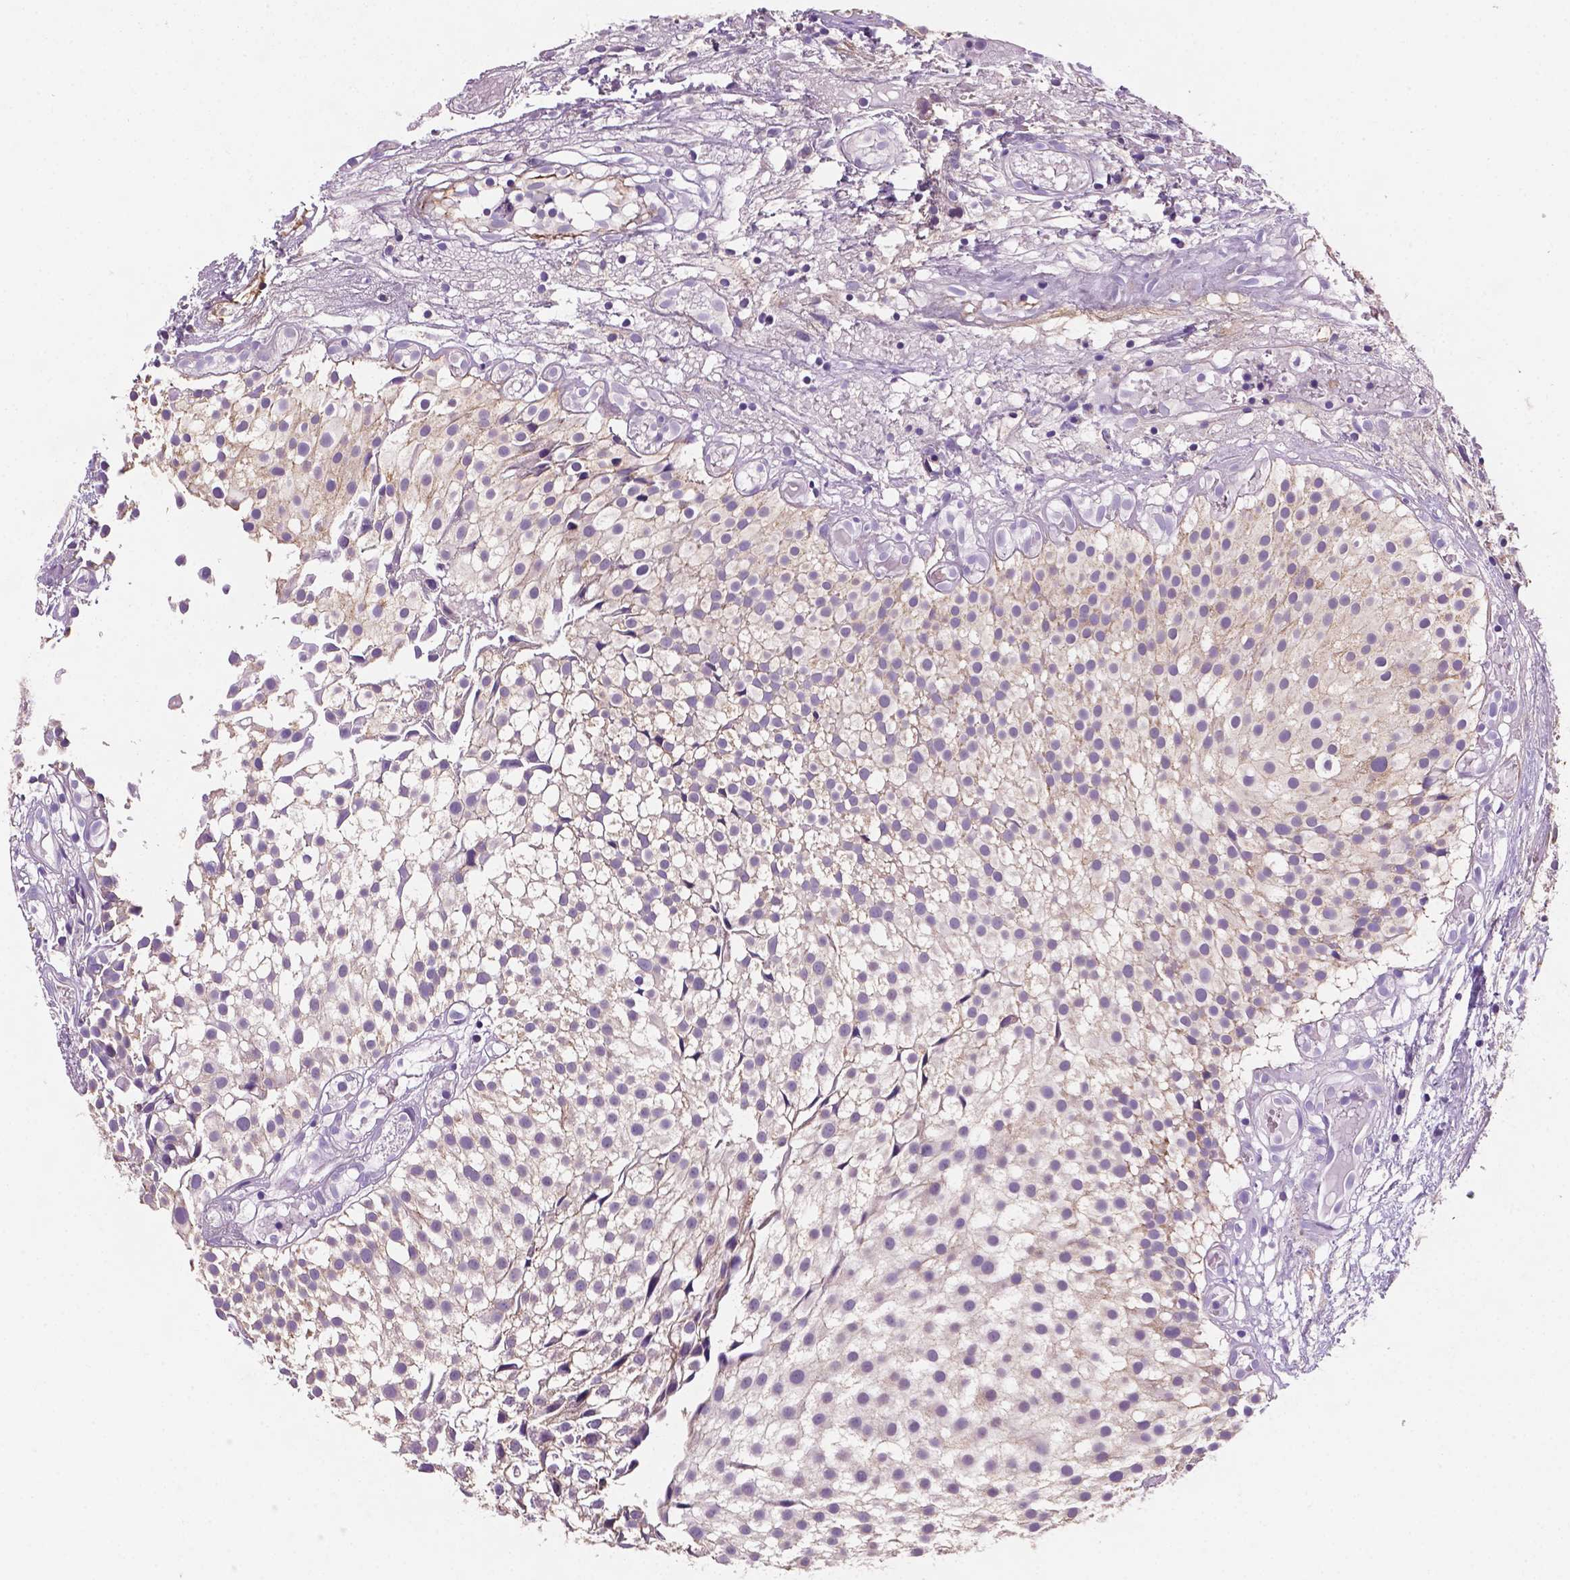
{"staining": {"intensity": "negative", "quantity": "none", "location": "none"}, "tissue": "urothelial cancer", "cell_type": "Tumor cells", "image_type": "cancer", "snomed": [{"axis": "morphology", "description": "Urothelial carcinoma, Low grade"}, {"axis": "topography", "description": "Urinary bladder"}], "caption": "Immunohistochemistry (IHC) of human urothelial cancer shows no staining in tumor cells.", "gene": "MKRN2OS", "patient": {"sex": "male", "age": 79}}